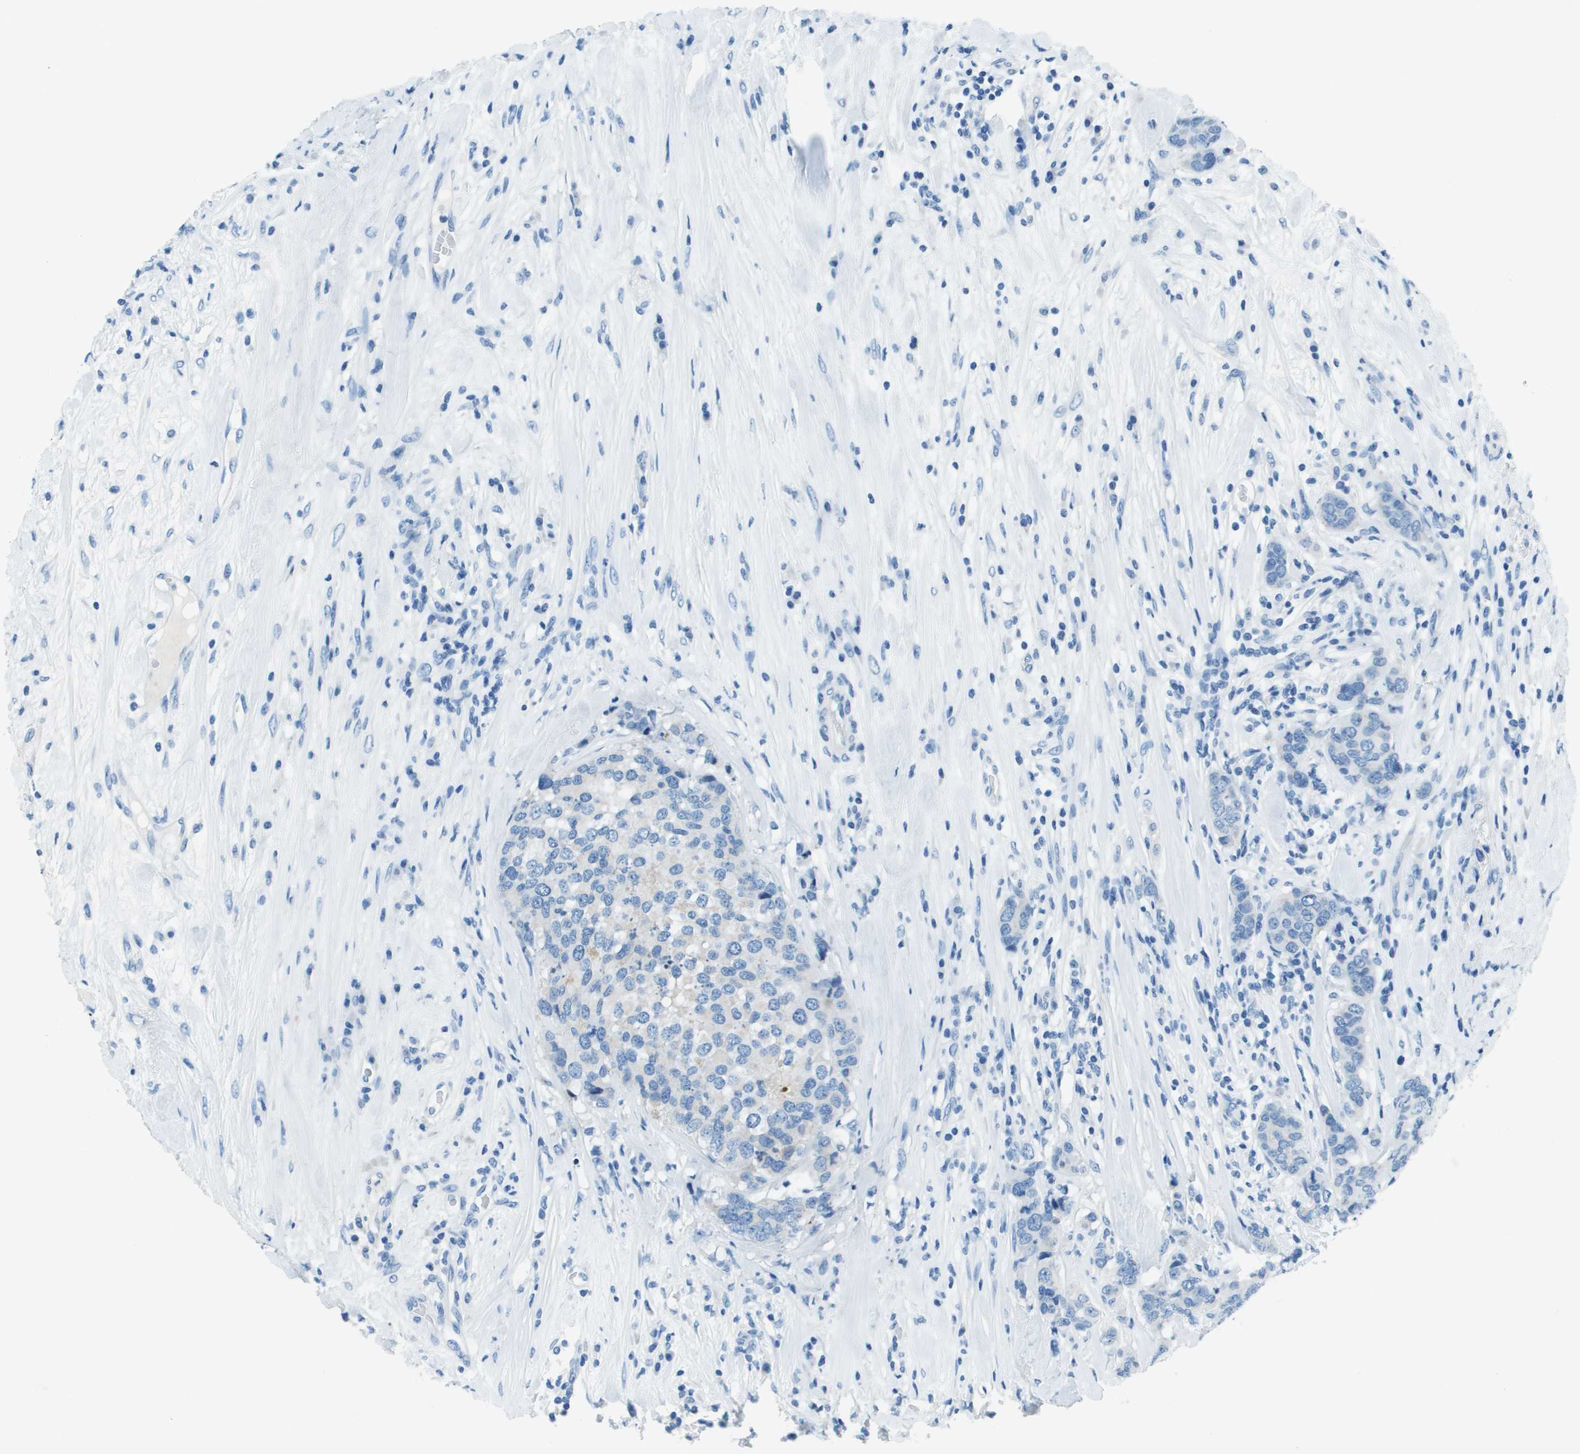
{"staining": {"intensity": "negative", "quantity": "none", "location": "none"}, "tissue": "breast cancer", "cell_type": "Tumor cells", "image_type": "cancer", "snomed": [{"axis": "morphology", "description": "Lobular carcinoma"}, {"axis": "topography", "description": "Breast"}], "caption": "IHC image of neoplastic tissue: human lobular carcinoma (breast) stained with DAB displays no significant protein expression in tumor cells. The staining is performed using DAB (3,3'-diaminobenzidine) brown chromogen with nuclei counter-stained in using hematoxylin.", "gene": "SLC16A10", "patient": {"sex": "female", "age": 59}}